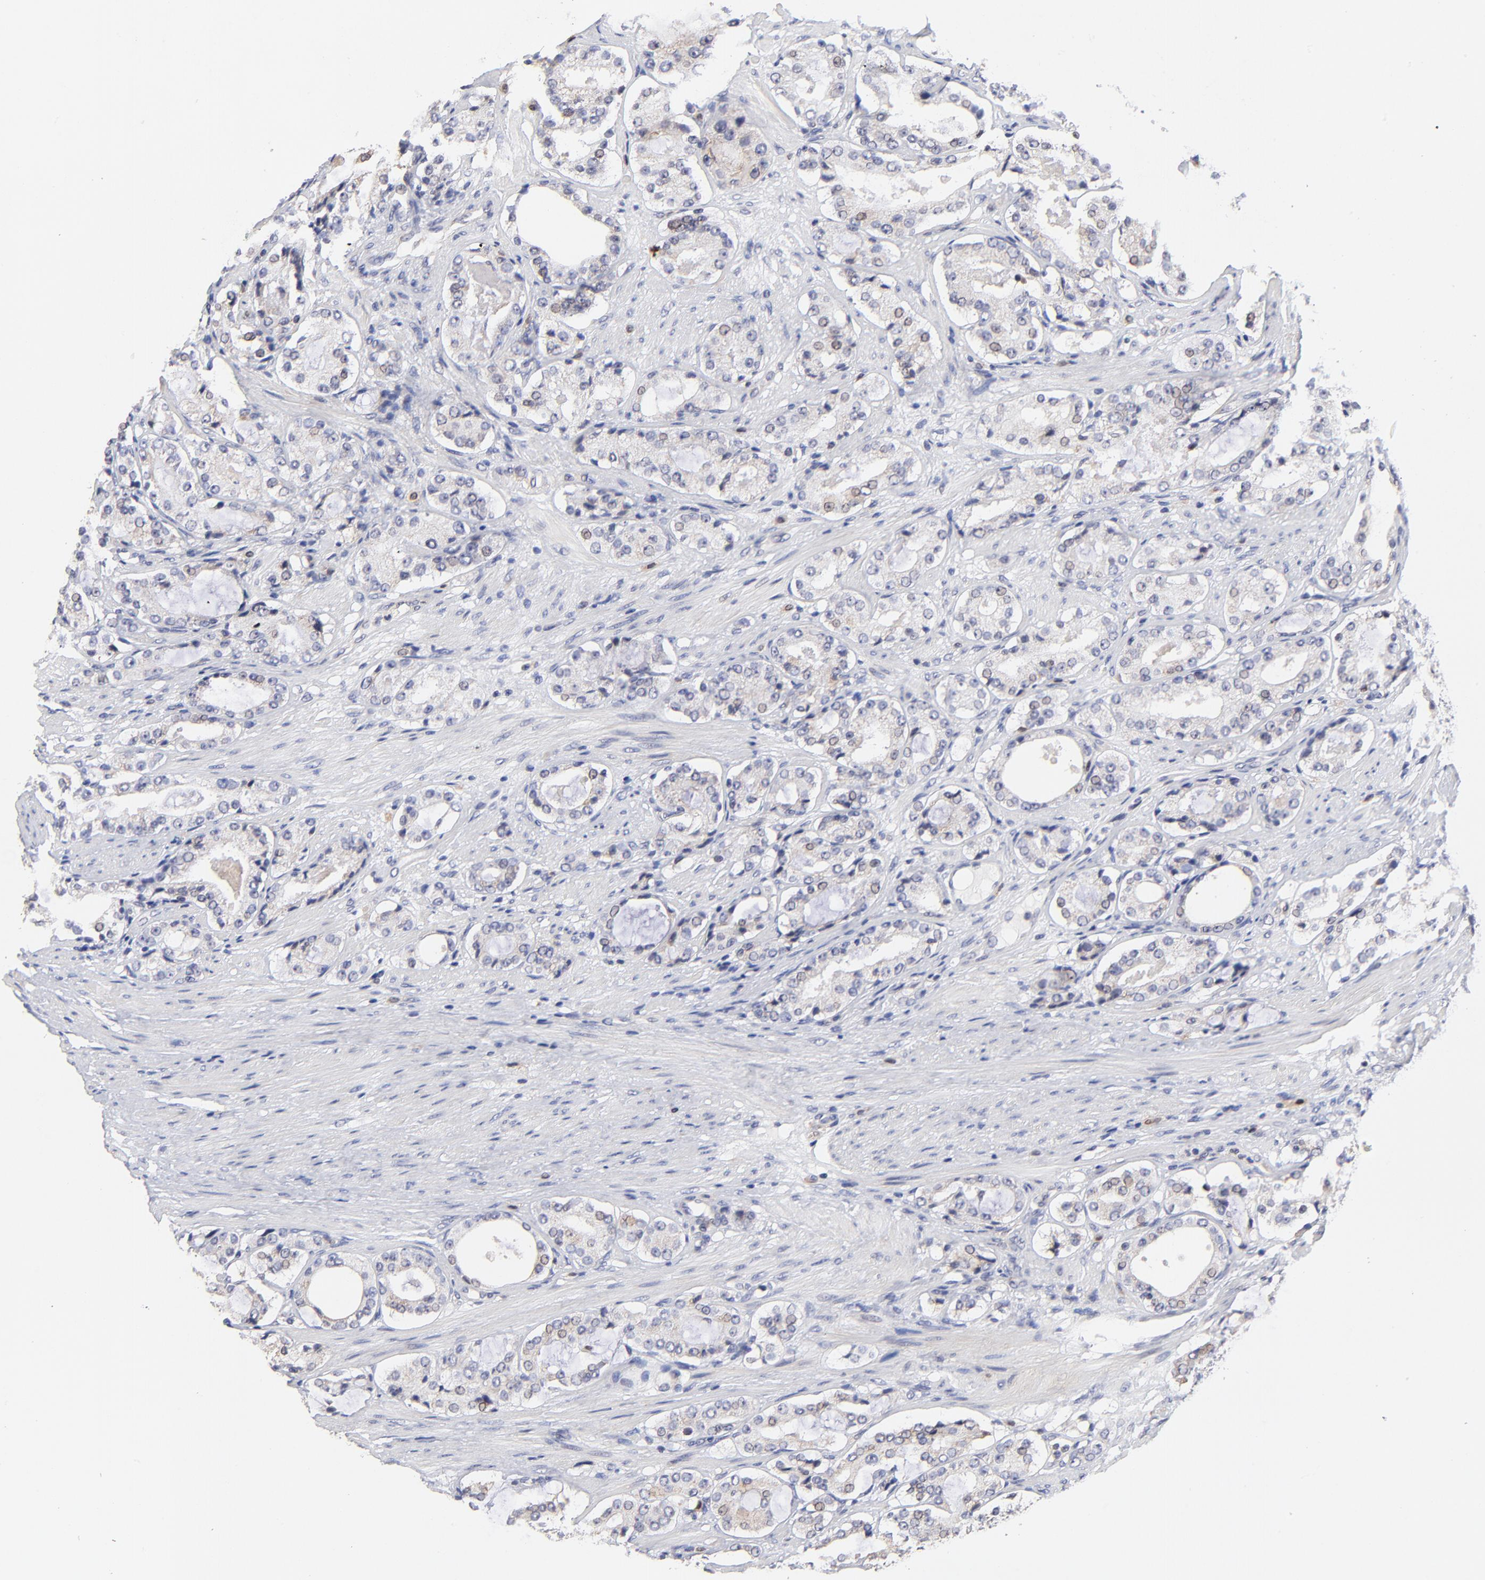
{"staining": {"intensity": "weak", "quantity": "<25%", "location": "cytoplasmic/membranous"}, "tissue": "prostate cancer", "cell_type": "Tumor cells", "image_type": "cancer", "snomed": [{"axis": "morphology", "description": "Adenocarcinoma, High grade"}, {"axis": "topography", "description": "Prostate"}], "caption": "Immunohistochemistry histopathology image of neoplastic tissue: human prostate cancer (high-grade adenocarcinoma) stained with DAB reveals no significant protein staining in tumor cells.", "gene": "FBXL12", "patient": {"sex": "male", "age": 72}}